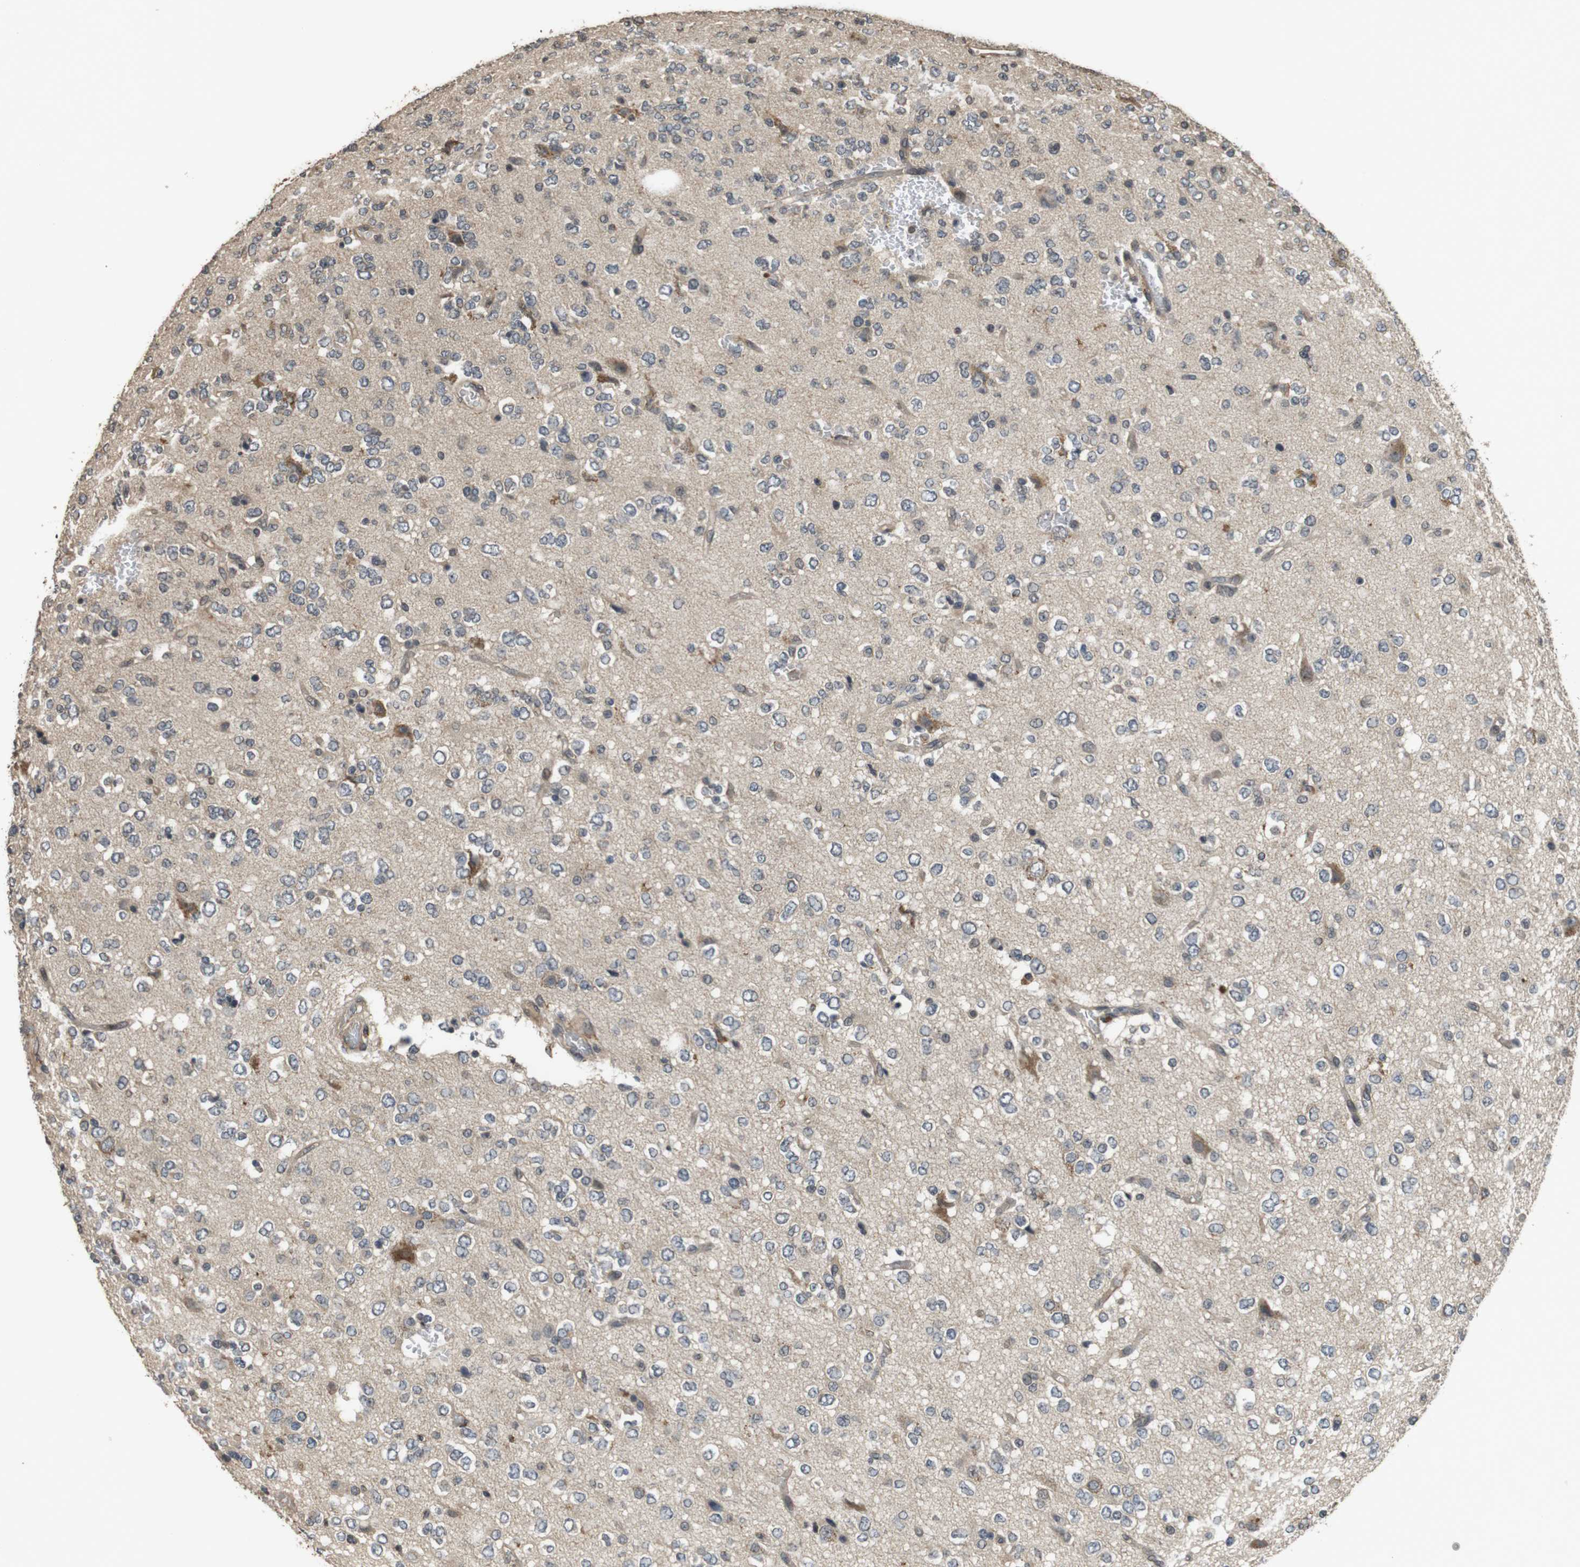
{"staining": {"intensity": "moderate", "quantity": "<25%", "location": "cytoplasmic/membranous"}, "tissue": "glioma", "cell_type": "Tumor cells", "image_type": "cancer", "snomed": [{"axis": "morphology", "description": "Glioma, malignant, Low grade"}, {"axis": "topography", "description": "Brain"}], "caption": "This is an image of immunohistochemistry staining of malignant low-grade glioma, which shows moderate staining in the cytoplasmic/membranous of tumor cells.", "gene": "FZD10", "patient": {"sex": "male", "age": 38}}